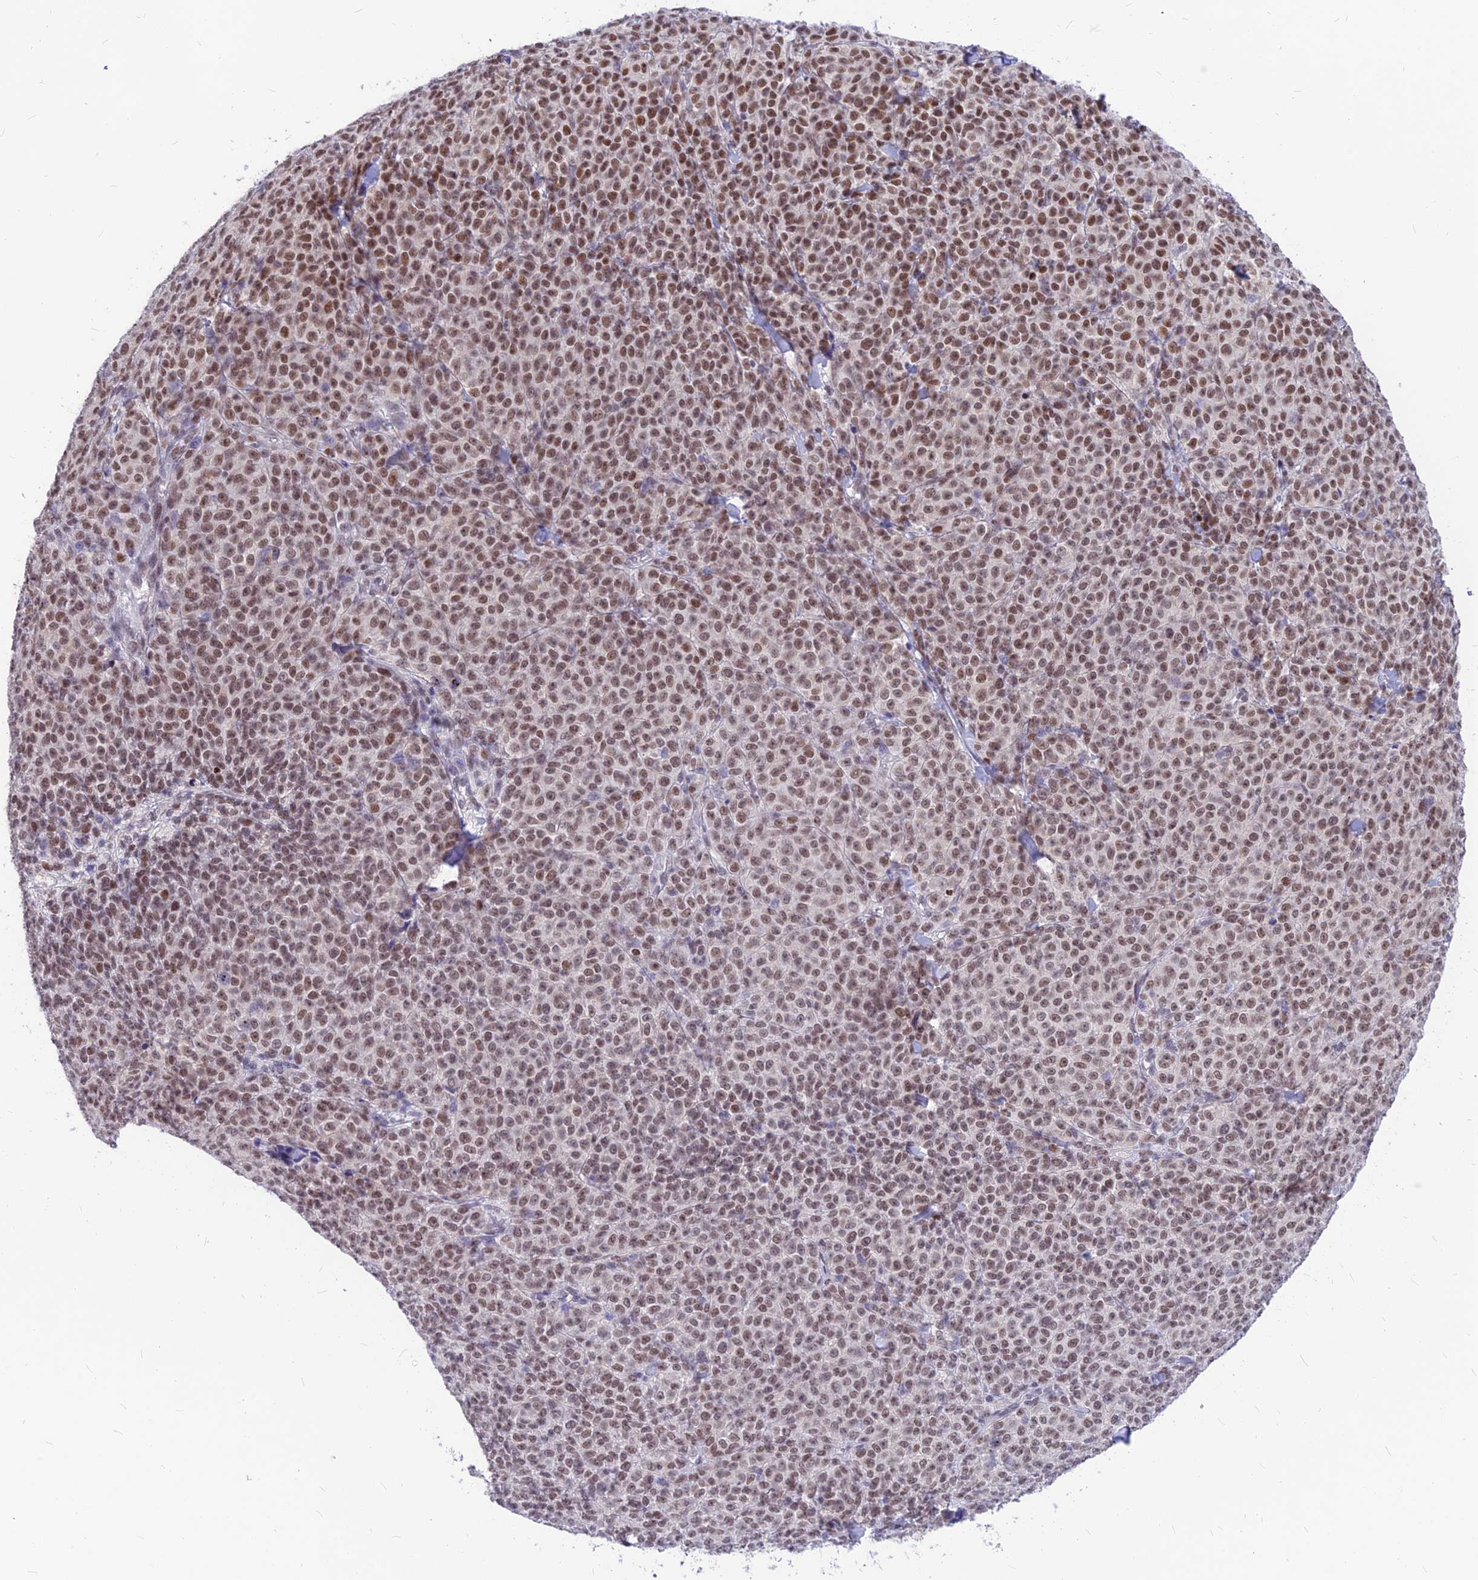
{"staining": {"intensity": "moderate", "quantity": ">75%", "location": "nuclear"}, "tissue": "melanoma", "cell_type": "Tumor cells", "image_type": "cancer", "snomed": [{"axis": "morphology", "description": "Normal tissue, NOS"}, {"axis": "morphology", "description": "Malignant melanoma, NOS"}, {"axis": "topography", "description": "Skin"}], "caption": "Immunohistochemical staining of human melanoma shows moderate nuclear protein positivity in approximately >75% of tumor cells.", "gene": "KCTD13", "patient": {"sex": "female", "age": 34}}